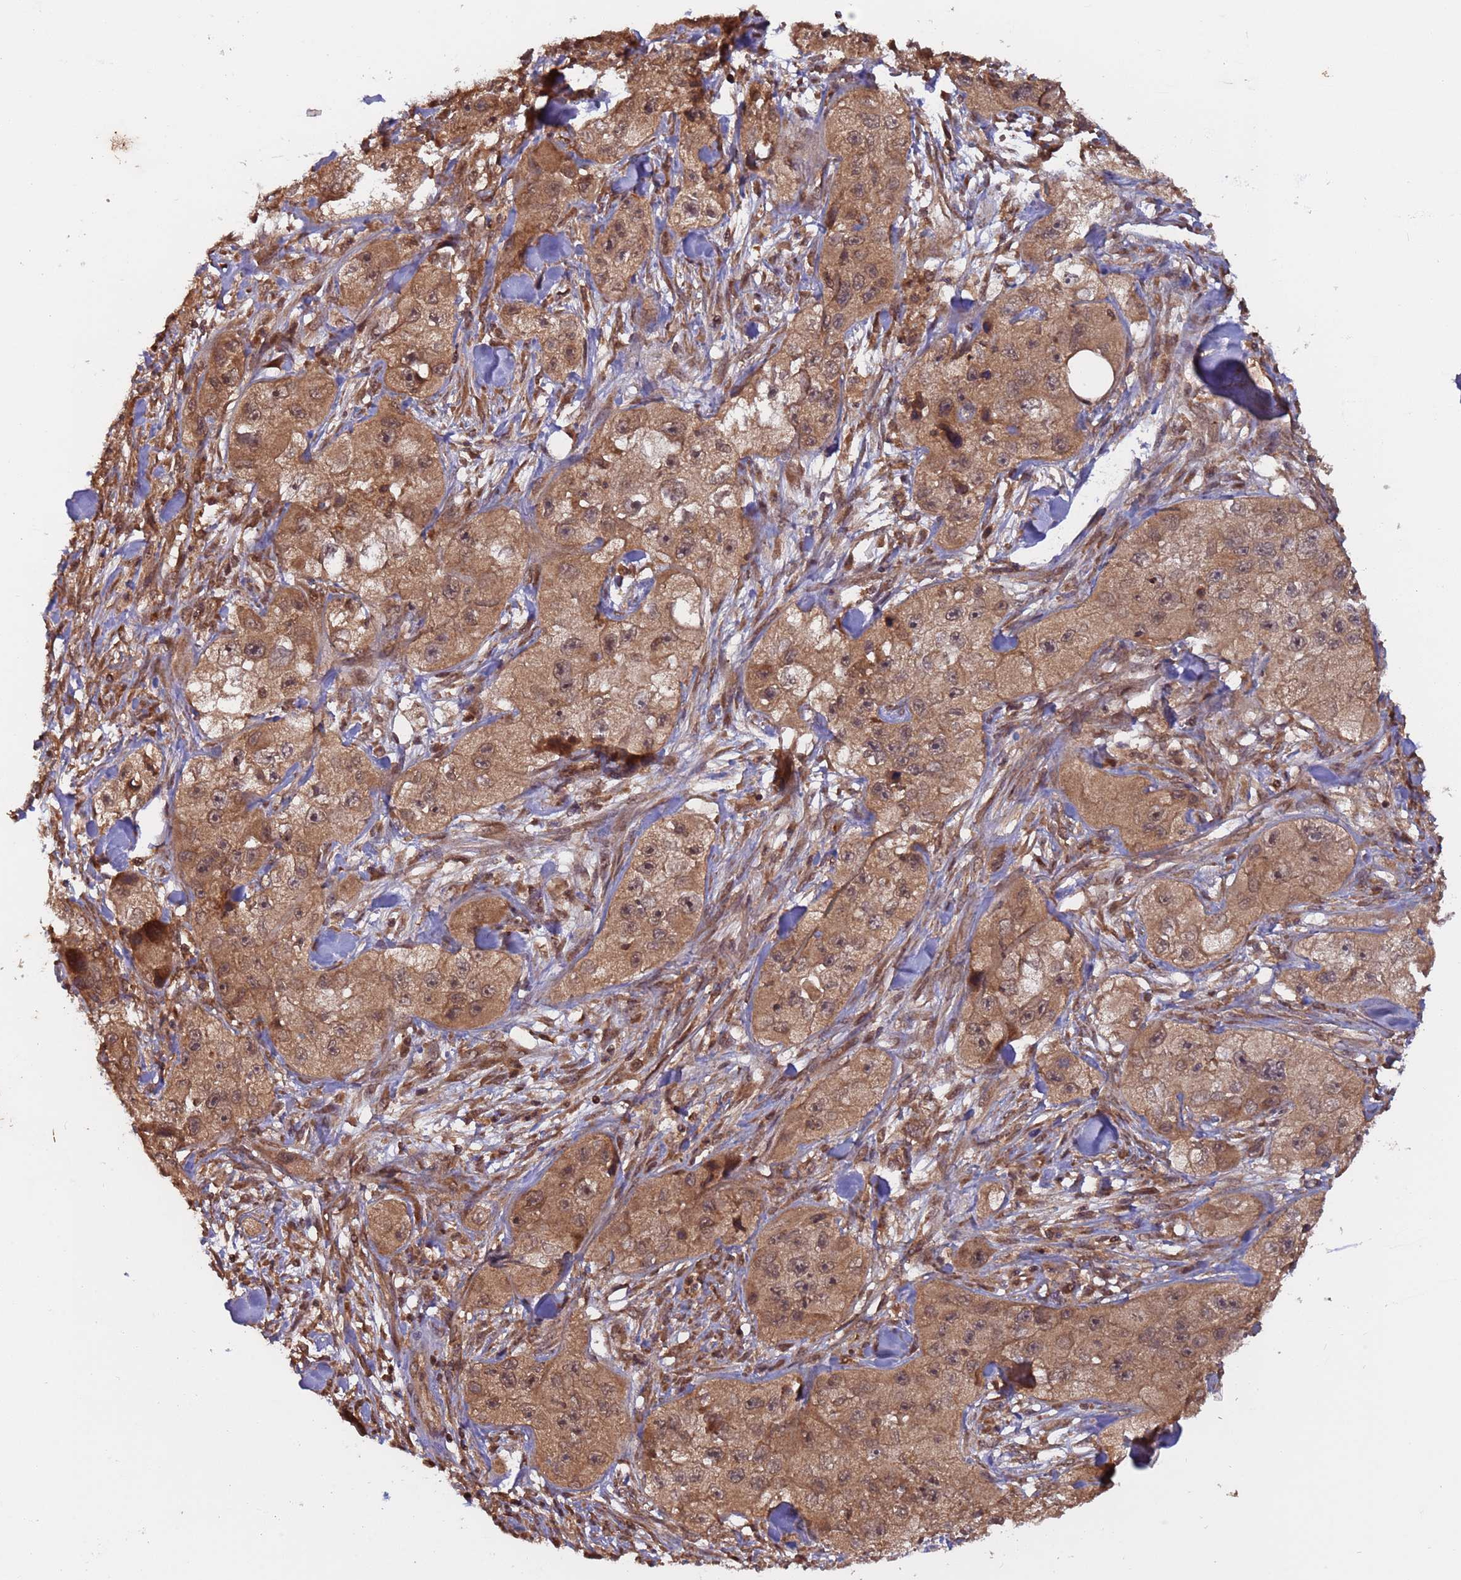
{"staining": {"intensity": "moderate", "quantity": ">75%", "location": "cytoplasmic/membranous,nuclear"}, "tissue": "skin cancer", "cell_type": "Tumor cells", "image_type": "cancer", "snomed": [{"axis": "morphology", "description": "Squamous cell carcinoma, NOS"}, {"axis": "topography", "description": "Skin"}, {"axis": "topography", "description": "Subcutis"}], "caption": "Protein staining of skin squamous cell carcinoma tissue shows moderate cytoplasmic/membranous and nuclear positivity in approximately >75% of tumor cells. Using DAB (brown) and hematoxylin (blue) stains, captured at high magnification using brightfield microscopy.", "gene": "ERI1", "patient": {"sex": "male", "age": 73}}